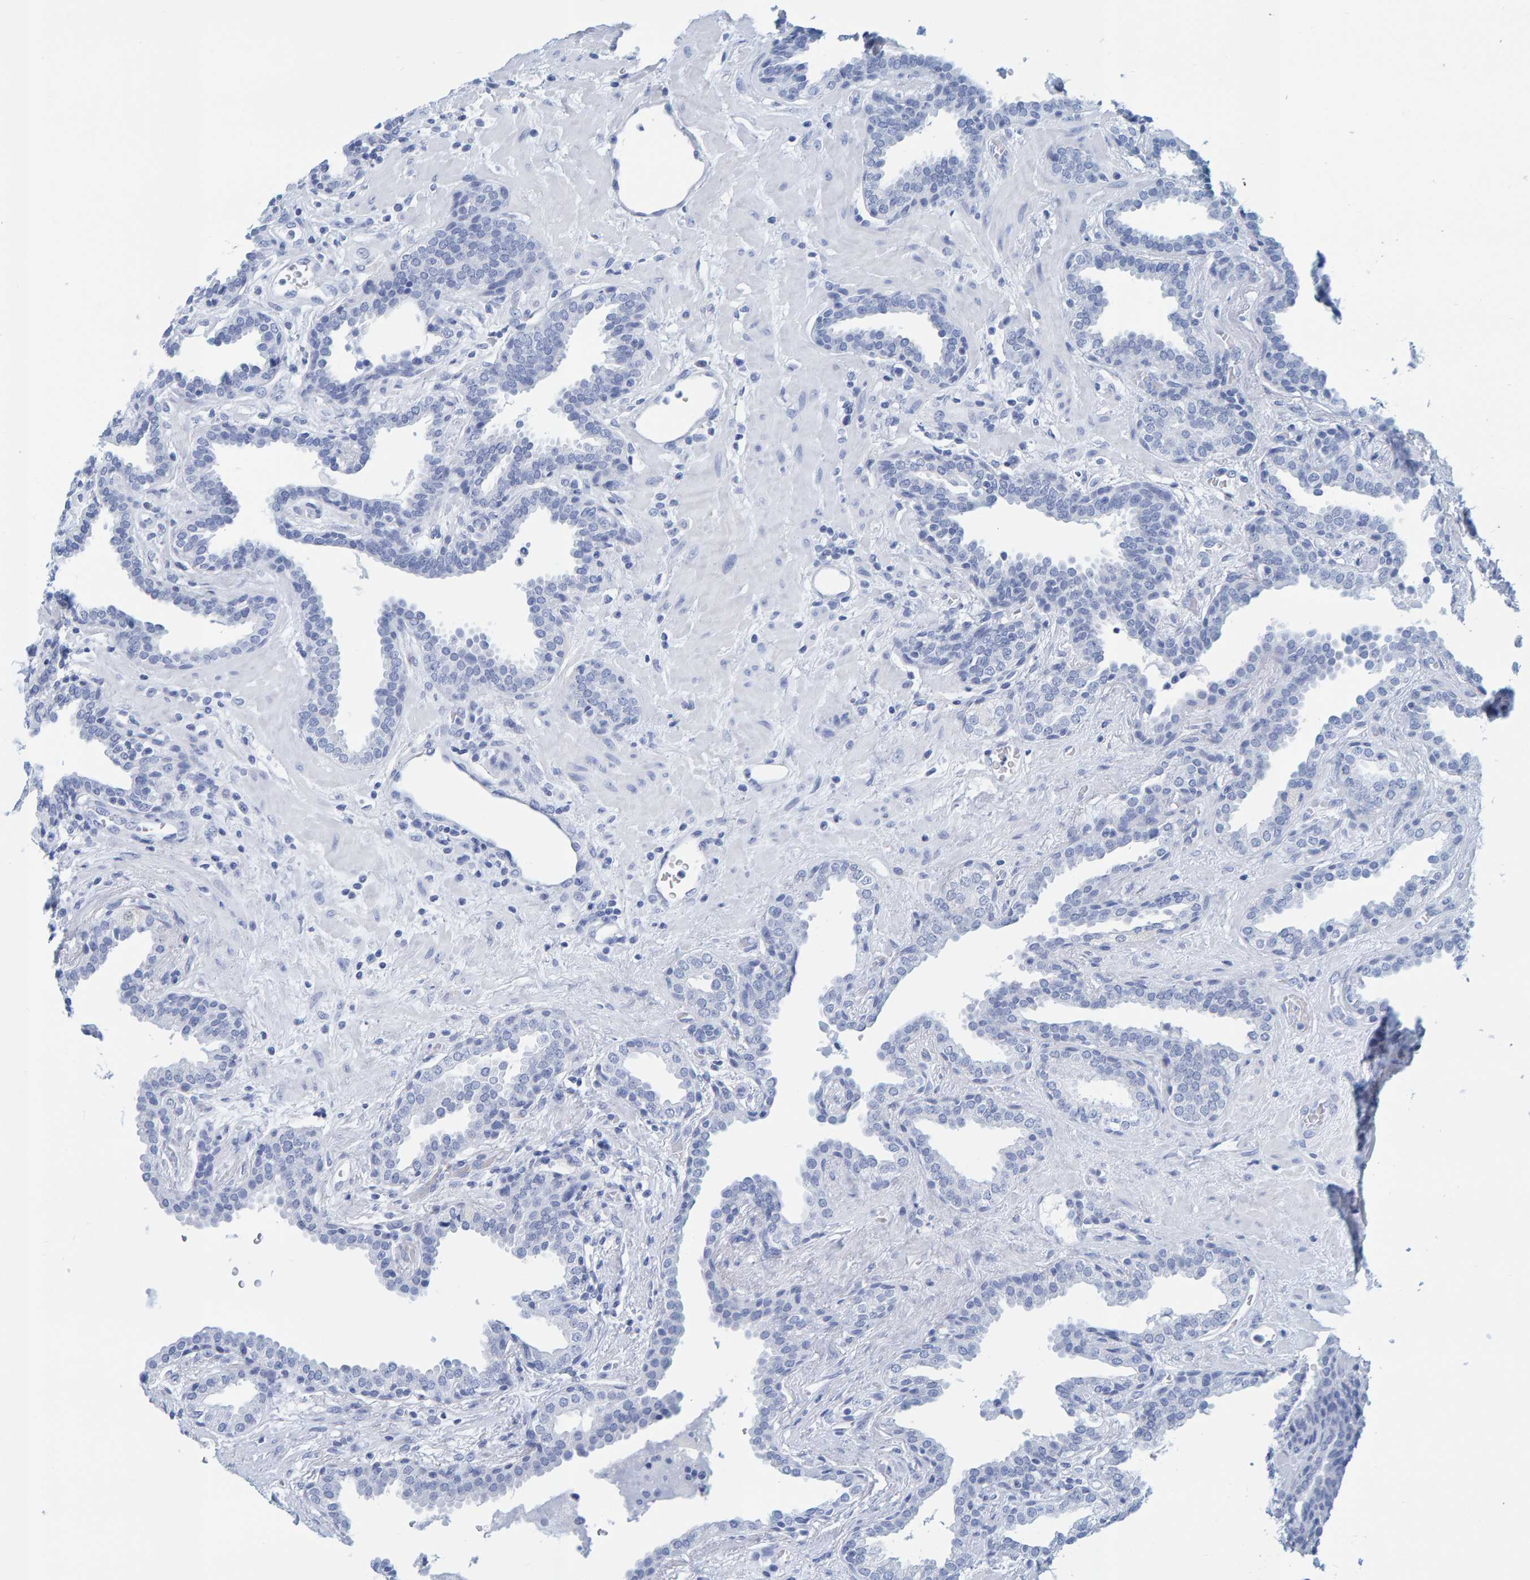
{"staining": {"intensity": "negative", "quantity": "none", "location": "none"}, "tissue": "prostate", "cell_type": "Glandular cells", "image_type": "normal", "snomed": [{"axis": "morphology", "description": "Normal tissue, NOS"}, {"axis": "topography", "description": "Prostate"}], "caption": "Image shows no protein positivity in glandular cells of benign prostate.", "gene": "SFTPC", "patient": {"sex": "male", "age": 51}}